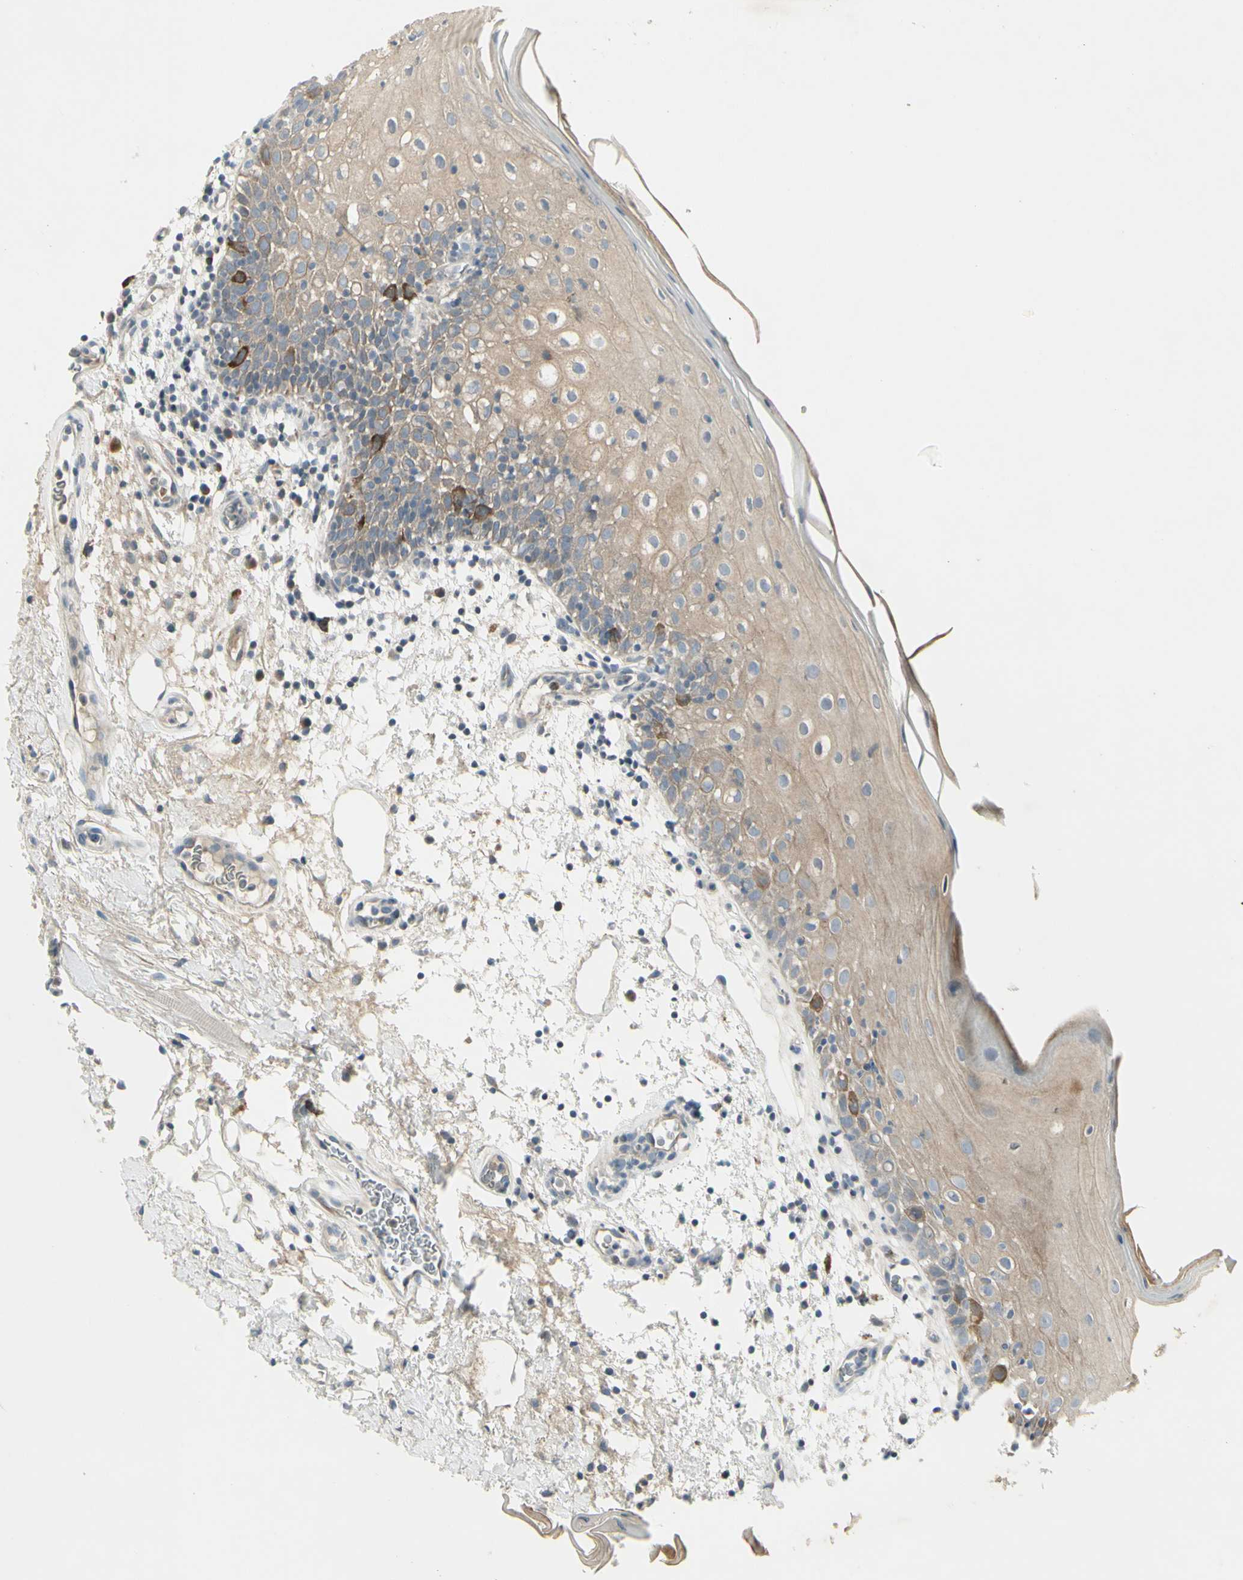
{"staining": {"intensity": "weak", "quantity": ">75%", "location": "cytoplasmic/membranous"}, "tissue": "oral mucosa", "cell_type": "Squamous epithelial cells", "image_type": "normal", "snomed": [{"axis": "morphology", "description": "Normal tissue, NOS"}, {"axis": "morphology", "description": "Squamous cell carcinoma, NOS"}, {"axis": "topography", "description": "Skeletal muscle"}, {"axis": "topography", "description": "Oral tissue"}], "caption": "The histopathology image reveals a brown stain indicating the presence of a protein in the cytoplasmic/membranous of squamous epithelial cells in oral mucosa. (Stains: DAB in brown, nuclei in blue, Microscopy: brightfield microscopy at high magnification).", "gene": "CCNB2", "patient": {"sex": "male", "age": 71}}